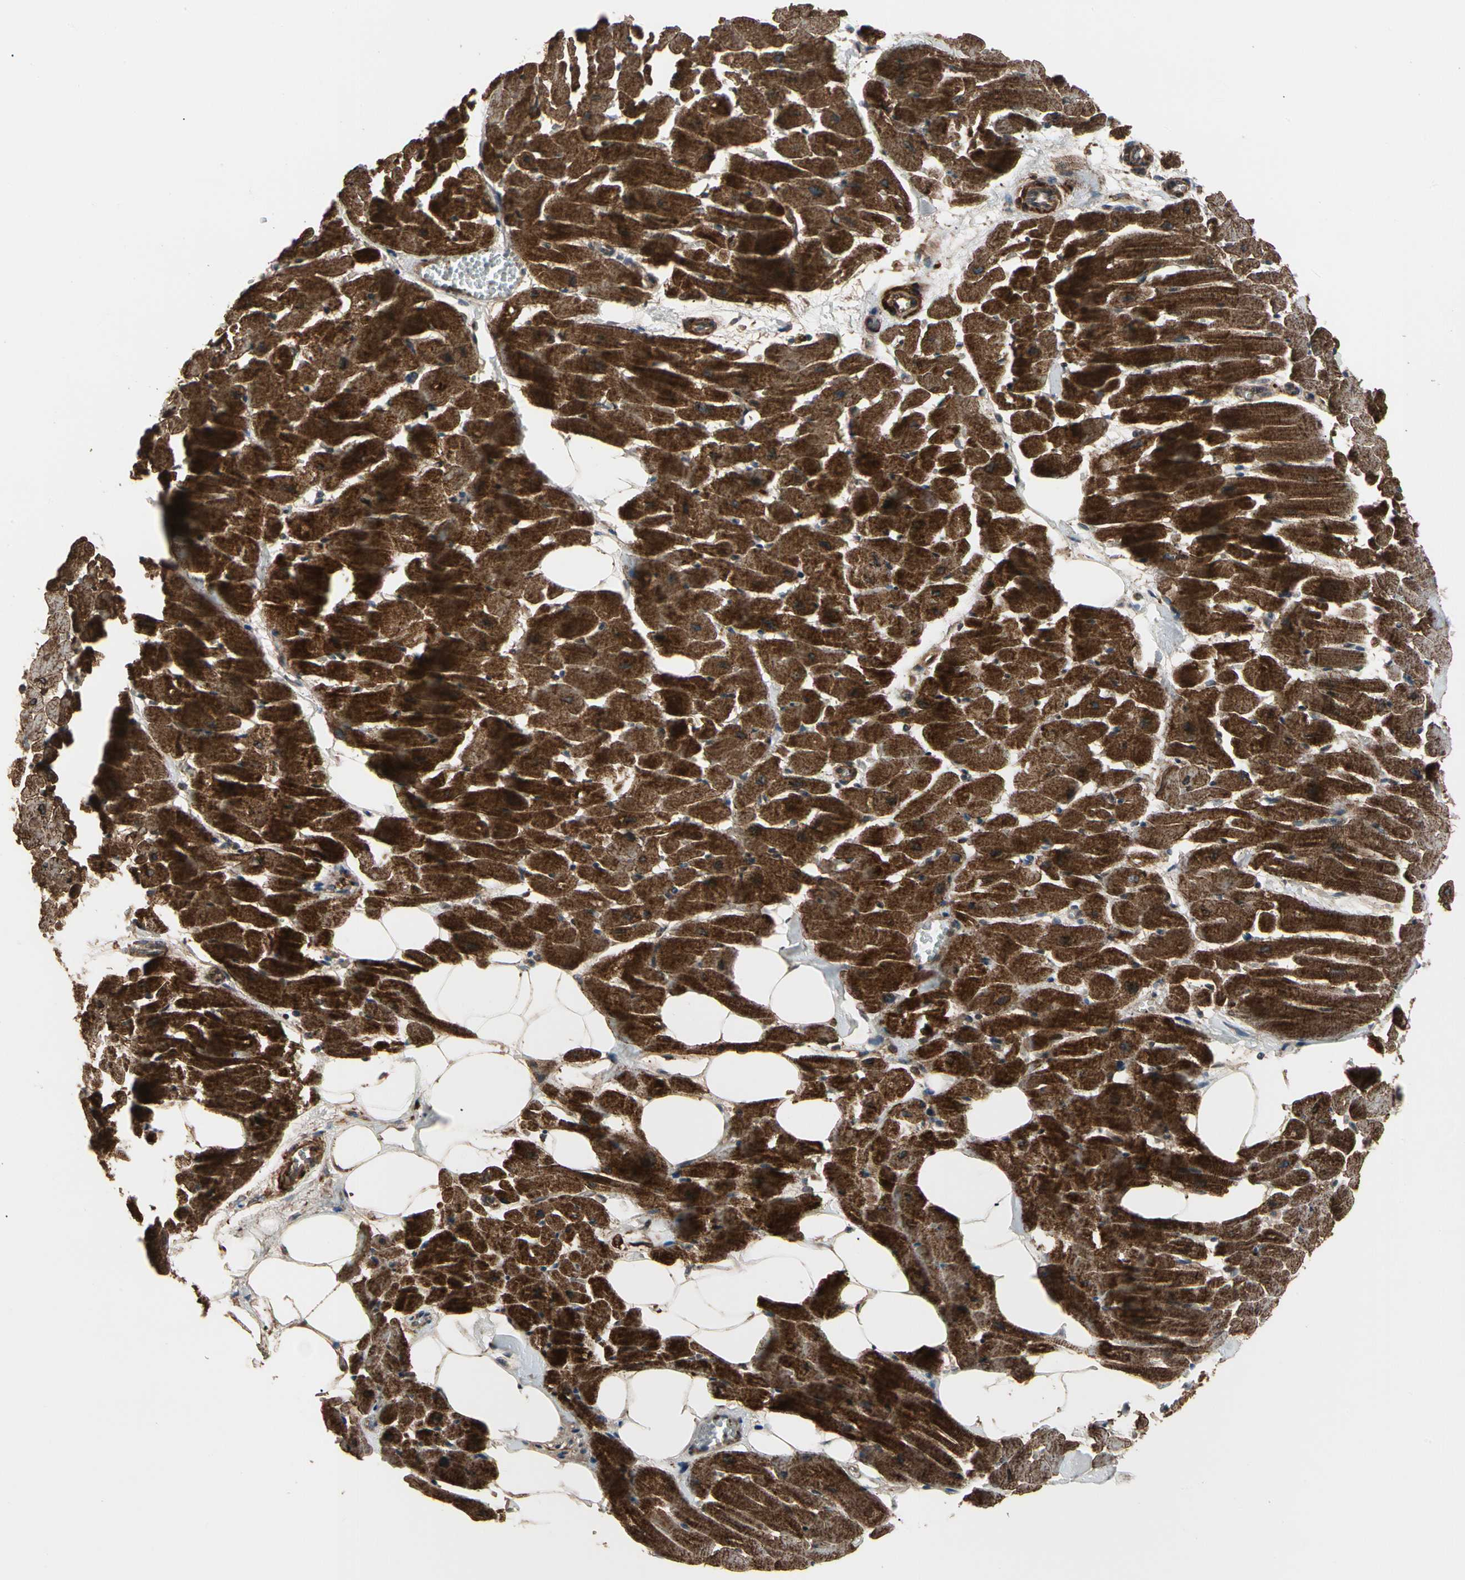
{"staining": {"intensity": "strong", "quantity": ">75%", "location": "cytoplasmic/membranous"}, "tissue": "heart muscle", "cell_type": "Cardiomyocytes", "image_type": "normal", "snomed": [{"axis": "morphology", "description": "Normal tissue, NOS"}, {"axis": "topography", "description": "Heart"}], "caption": "Immunohistochemical staining of normal human heart muscle reveals >75% levels of strong cytoplasmic/membranous protein expression in approximately >75% of cardiomyocytes.", "gene": "AGBL2", "patient": {"sex": "female", "age": 19}}